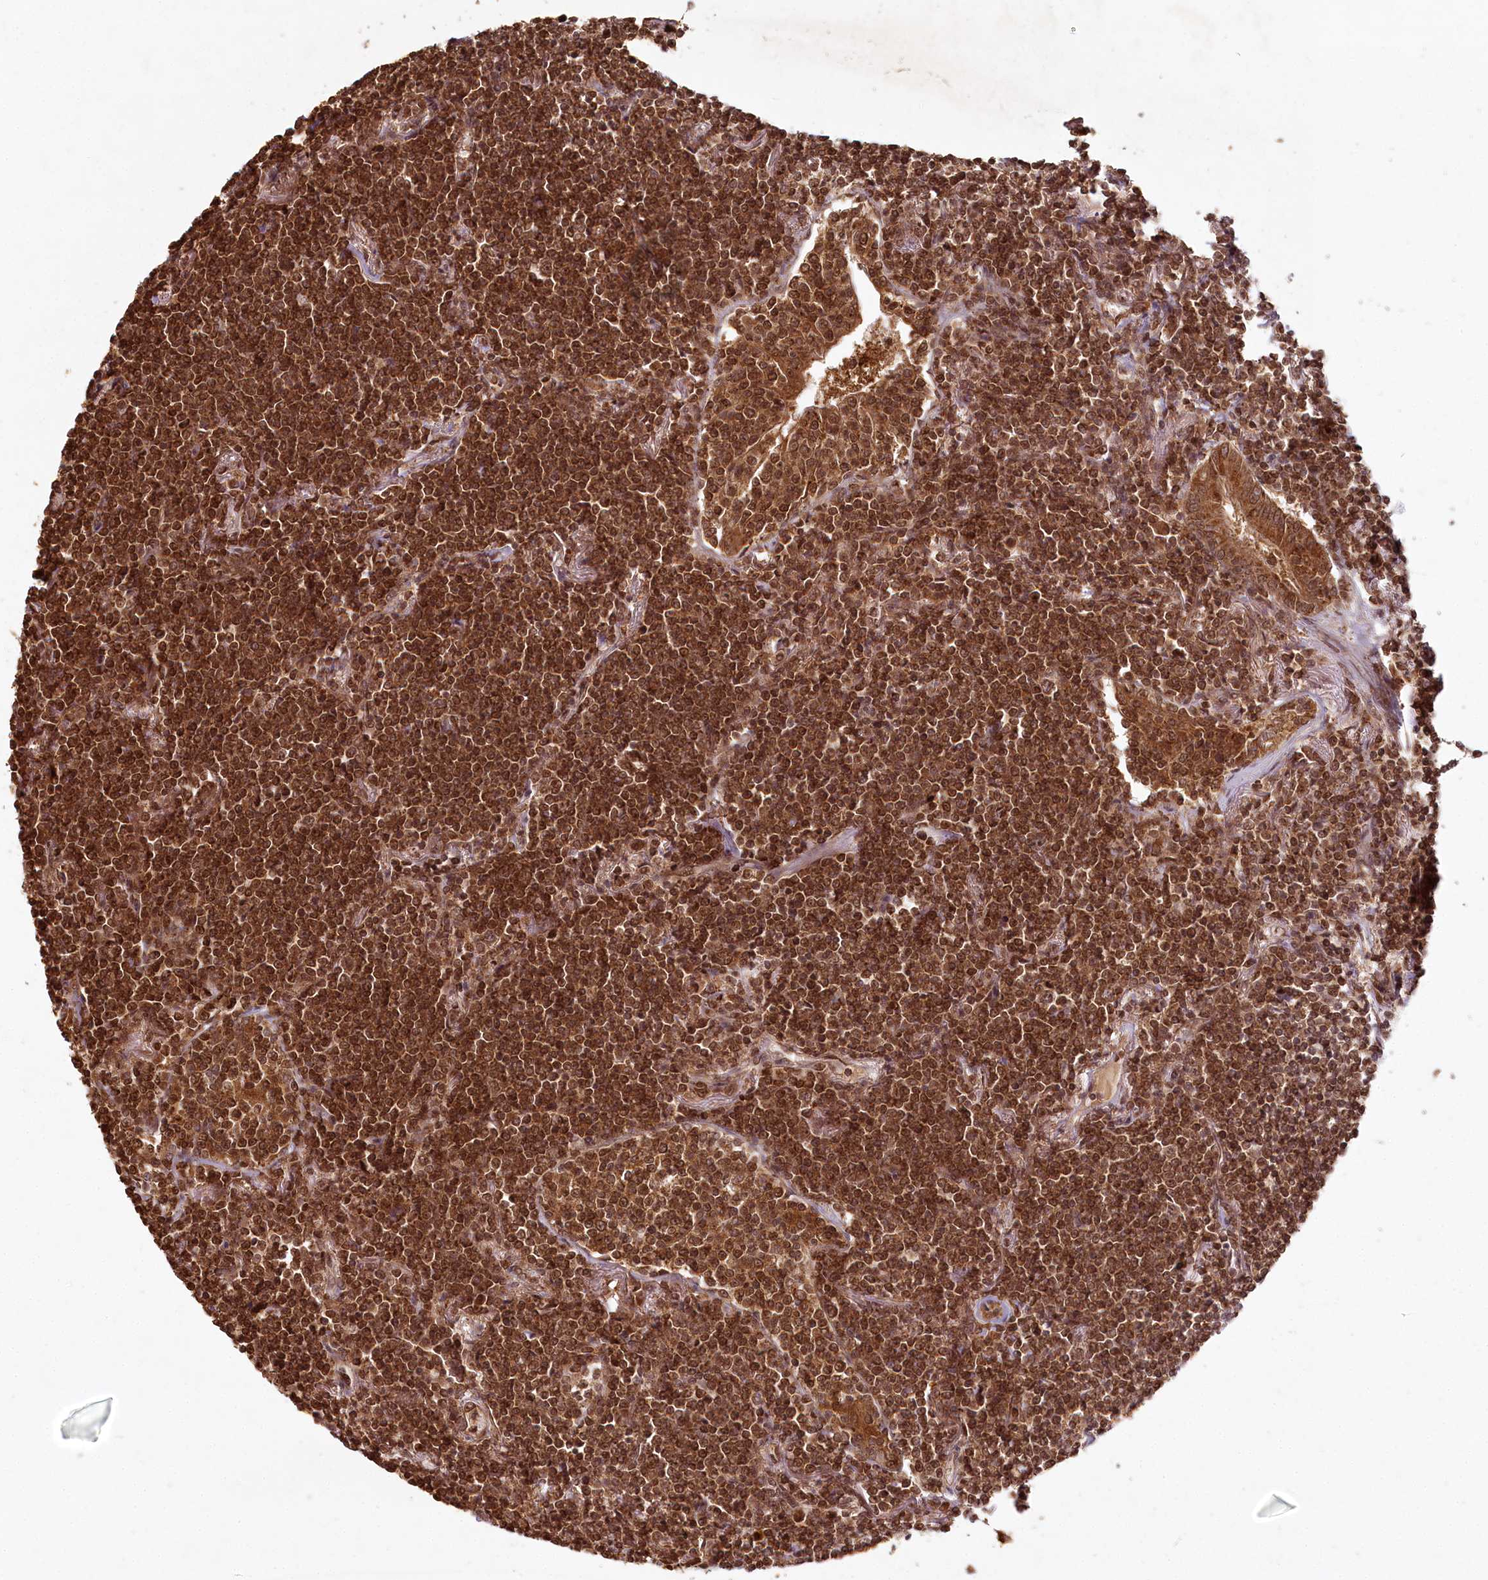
{"staining": {"intensity": "strong", "quantity": ">75%", "location": "cytoplasmic/membranous,nuclear"}, "tissue": "lymphoma", "cell_type": "Tumor cells", "image_type": "cancer", "snomed": [{"axis": "morphology", "description": "Malignant lymphoma, non-Hodgkin's type, Low grade"}, {"axis": "topography", "description": "Lung"}], "caption": "Protein staining shows strong cytoplasmic/membranous and nuclear expression in about >75% of tumor cells in lymphoma.", "gene": "MICU1", "patient": {"sex": "female", "age": 71}}